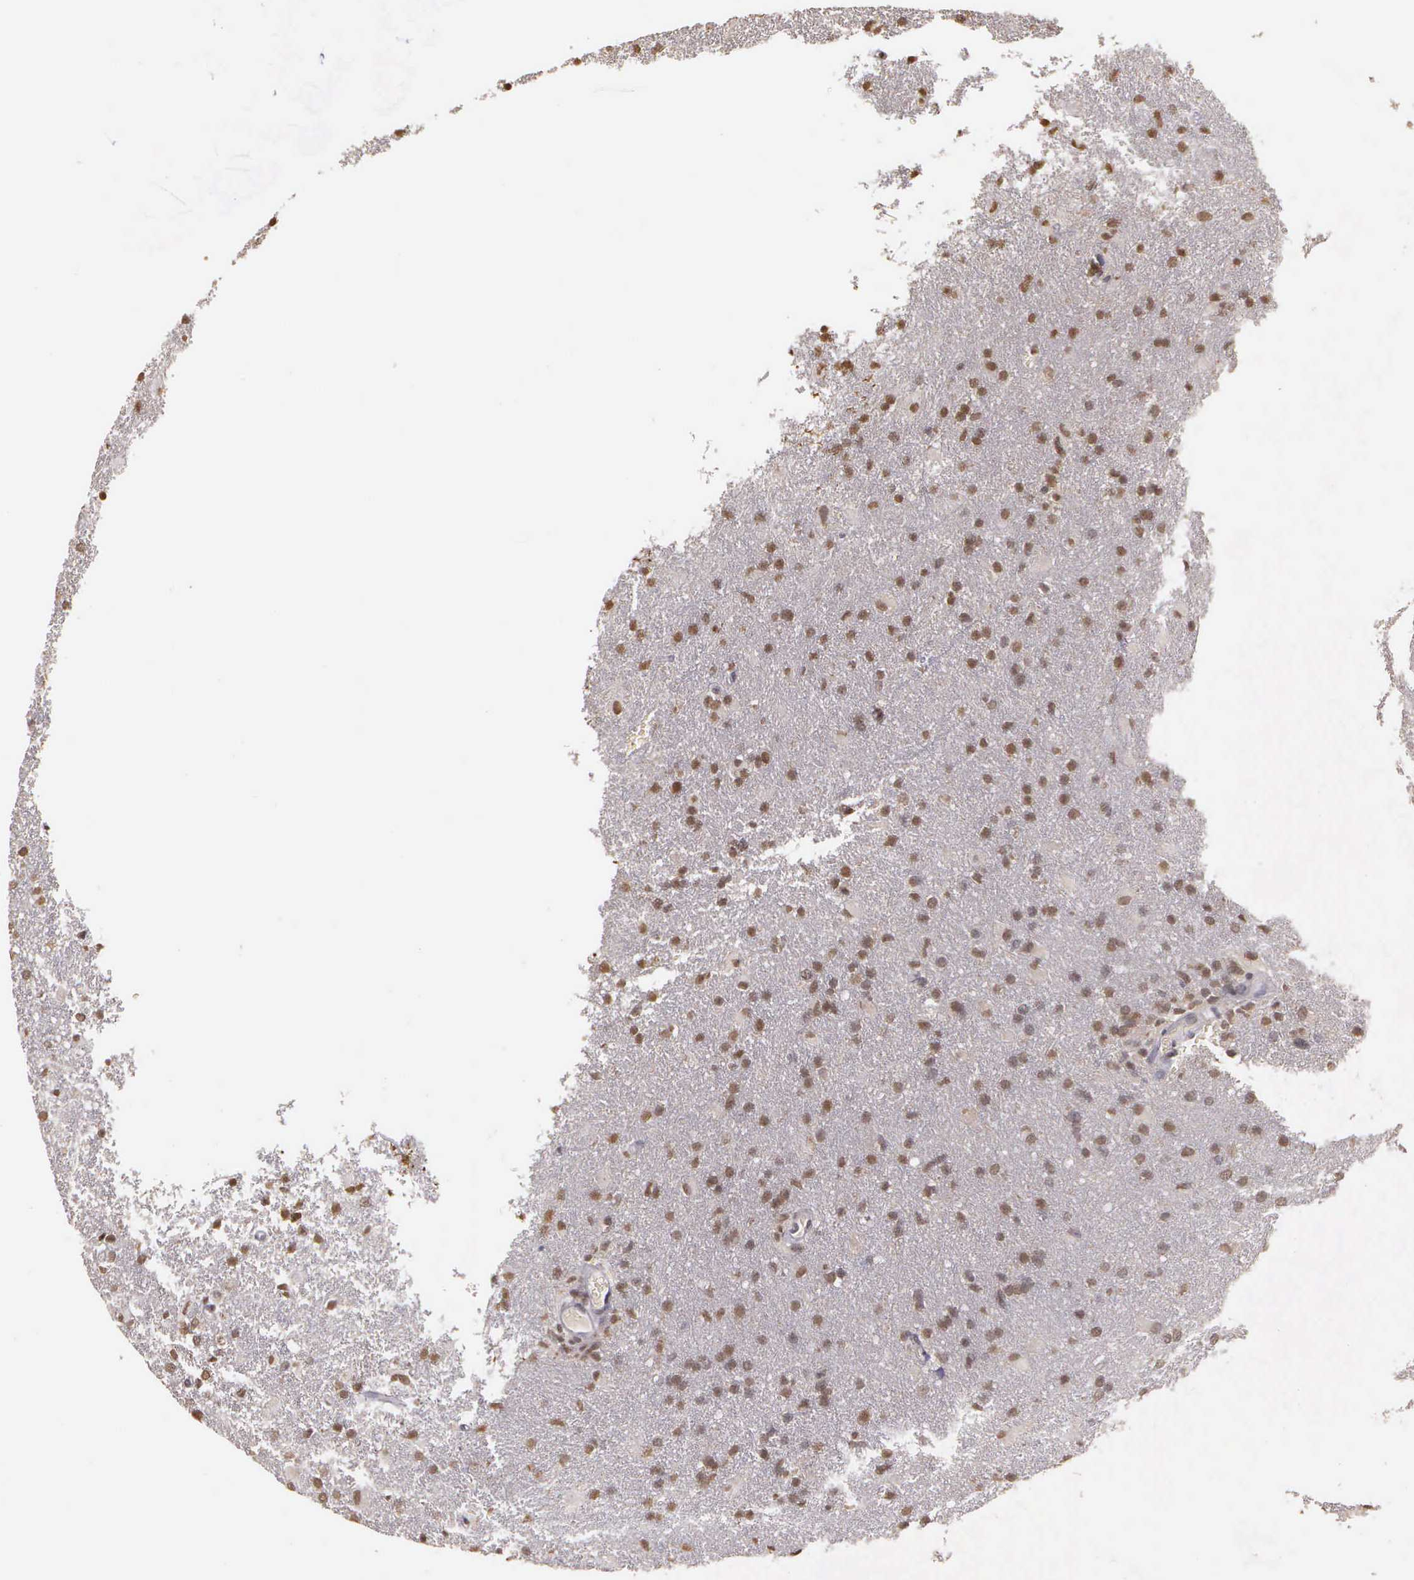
{"staining": {"intensity": "weak", "quantity": "25%-75%", "location": "nuclear"}, "tissue": "glioma", "cell_type": "Tumor cells", "image_type": "cancer", "snomed": [{"axis": "morphology", "description": "Glioma, malignant, High grade"}, {"axis": "topography", "description": "Brain"}], "caption": "Protein expression by immunohistochemistry displays weak nuclear staining in approximately 25%-75% of tumor cells in glioma. The staining was performed using DAB to visualize the protein expression in brown, while the nuclei were stained in blue with hematoxylin (Magnification: 20x).", "gene": "ARMCX5", "patient": {"sex": "male", "age": 68}}